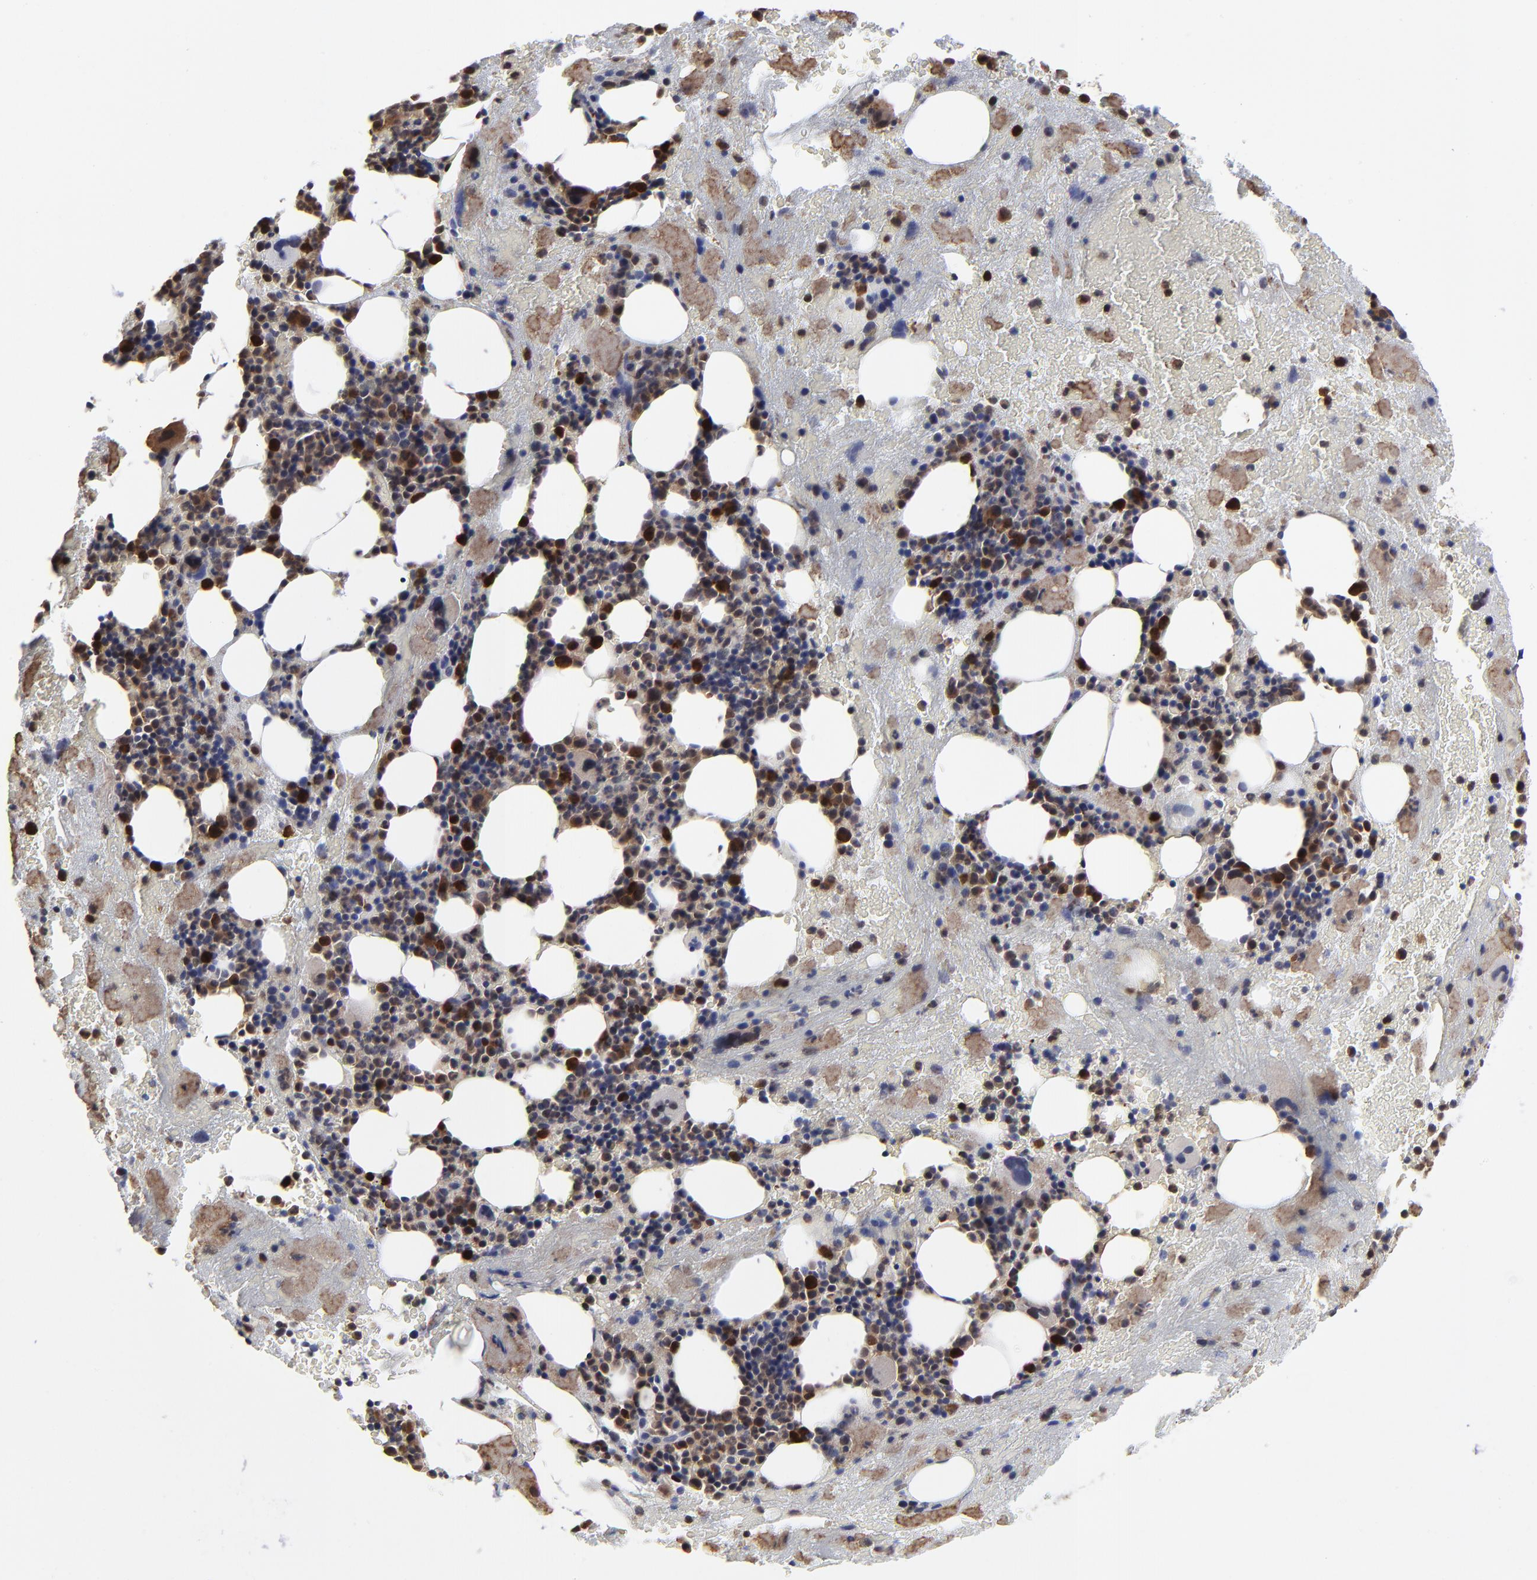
{"staining": {"intensity": "strong", "quantity": "25%-75%", "location": "cytoplasmic/membranous"}, "tissue": "bone marrow", "cell_type": "Hematopoietic cells", "image_type": "normal", "snomed": [{"axis": "morphology", "description": "Normal tissue, NOS"}, {"axis": "topography", "description": "Bone marrow"}], "caption": "Immunohistochemistry (IHC) image of unremarkable bone marrow: human bone marrow stained using immunohistochemistry (IHC) reveals high levels of strong protein expression localized specifically in the cytoplasmic/membranous of hematopoietic cells, appearing as a cytoplasmic/membranous brown color.", "gene": "CASP3", "patient": {"sex": "male", "age": 76}}